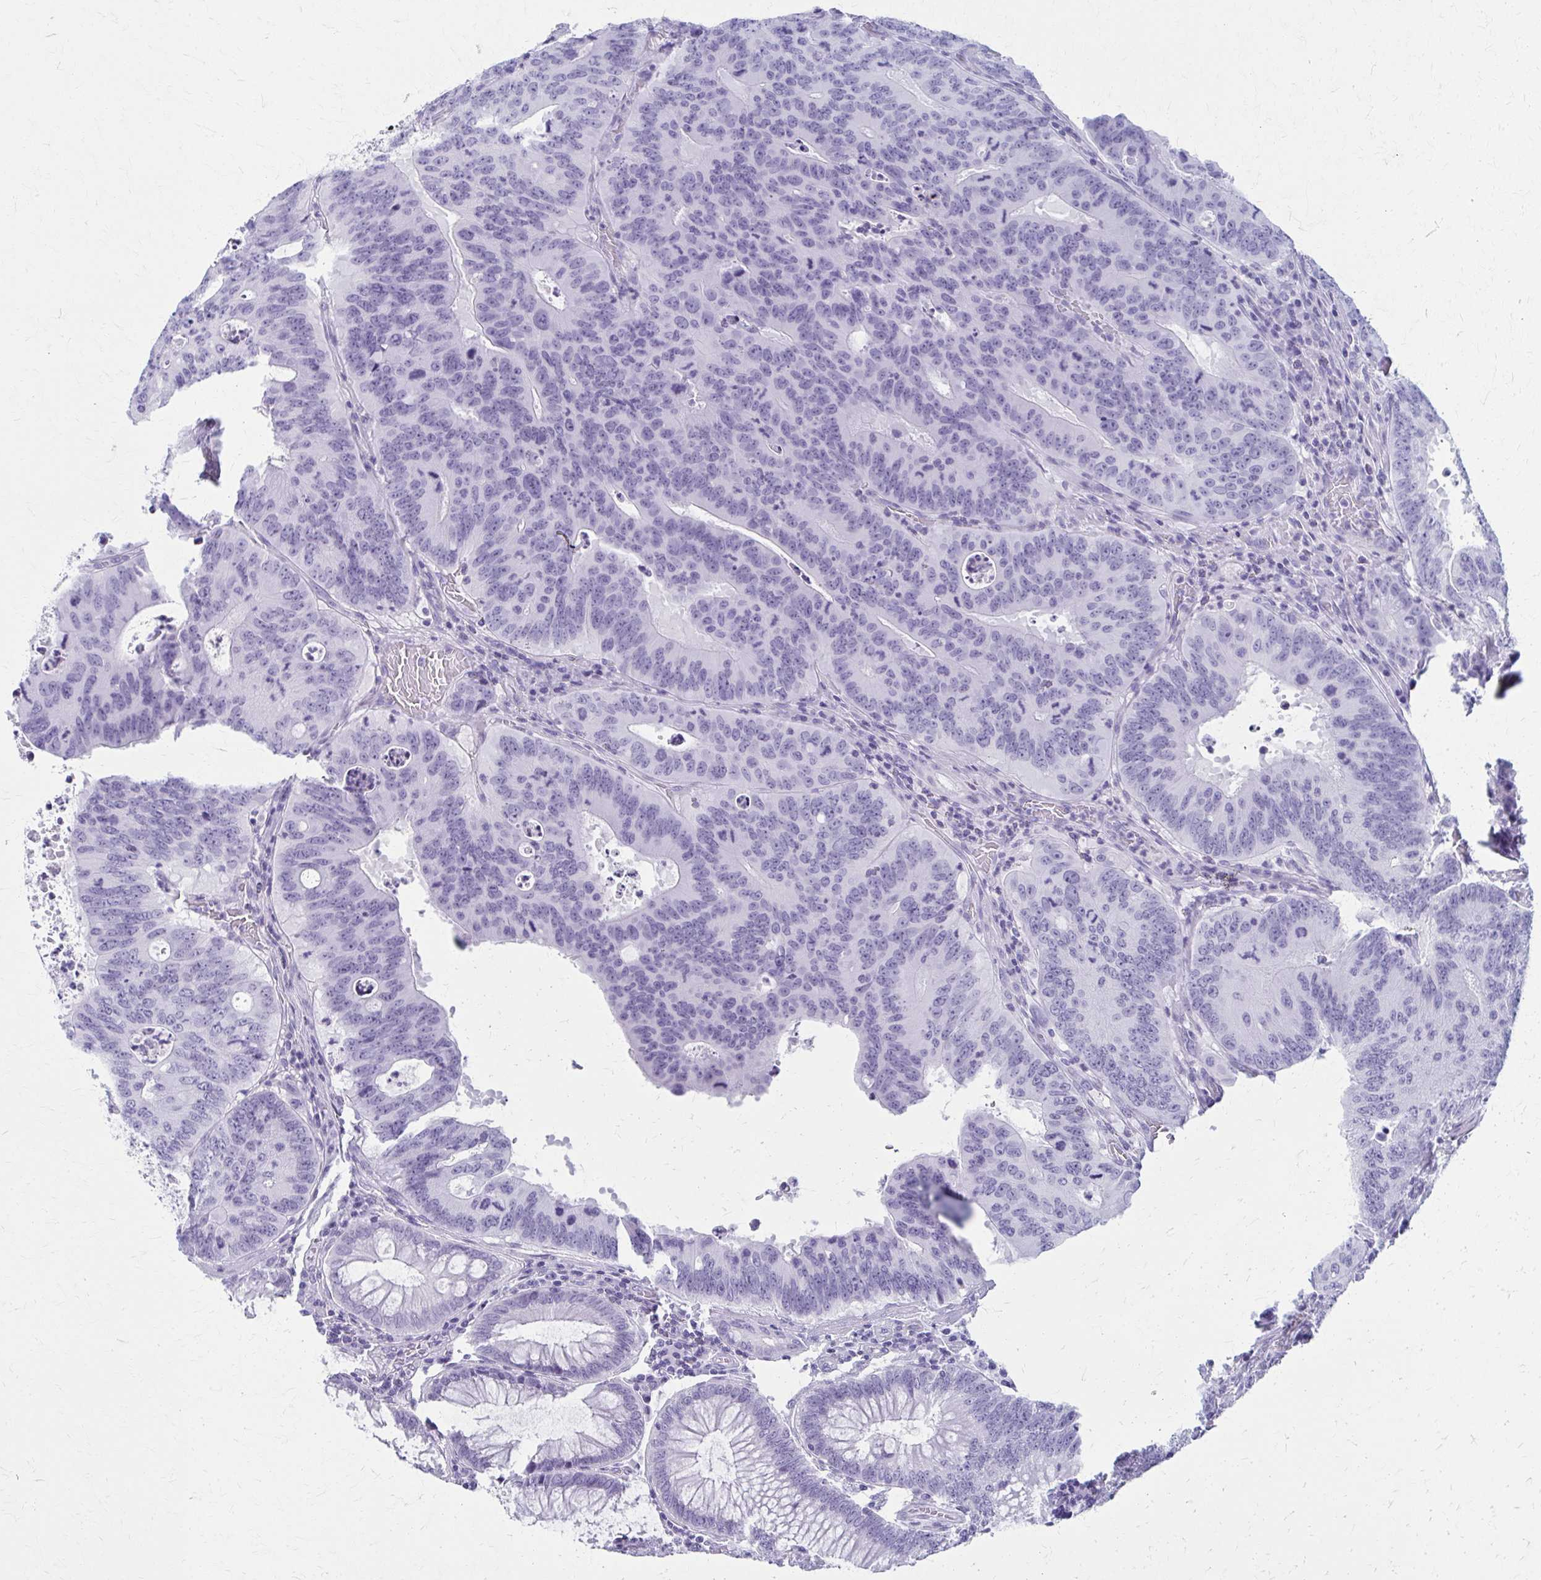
{"staining": {"intensity": "negative", "quantity": "none", "location": "none"}, "tissue": "colorectal cancer", "cell_type": "Tumor cells", "image_type": "cancer", "snomed": [{"axis": "morphology", "description": "Adenocarcinoma, NOS"}, {"axis": "topography", "description": "Colon"}], "caption": "The photomicrograph displays no staining of tumor cells in colorectal adenocarcinoma.", "gene": "CELF5", "patient": {"sex": "male", "age": 62}}